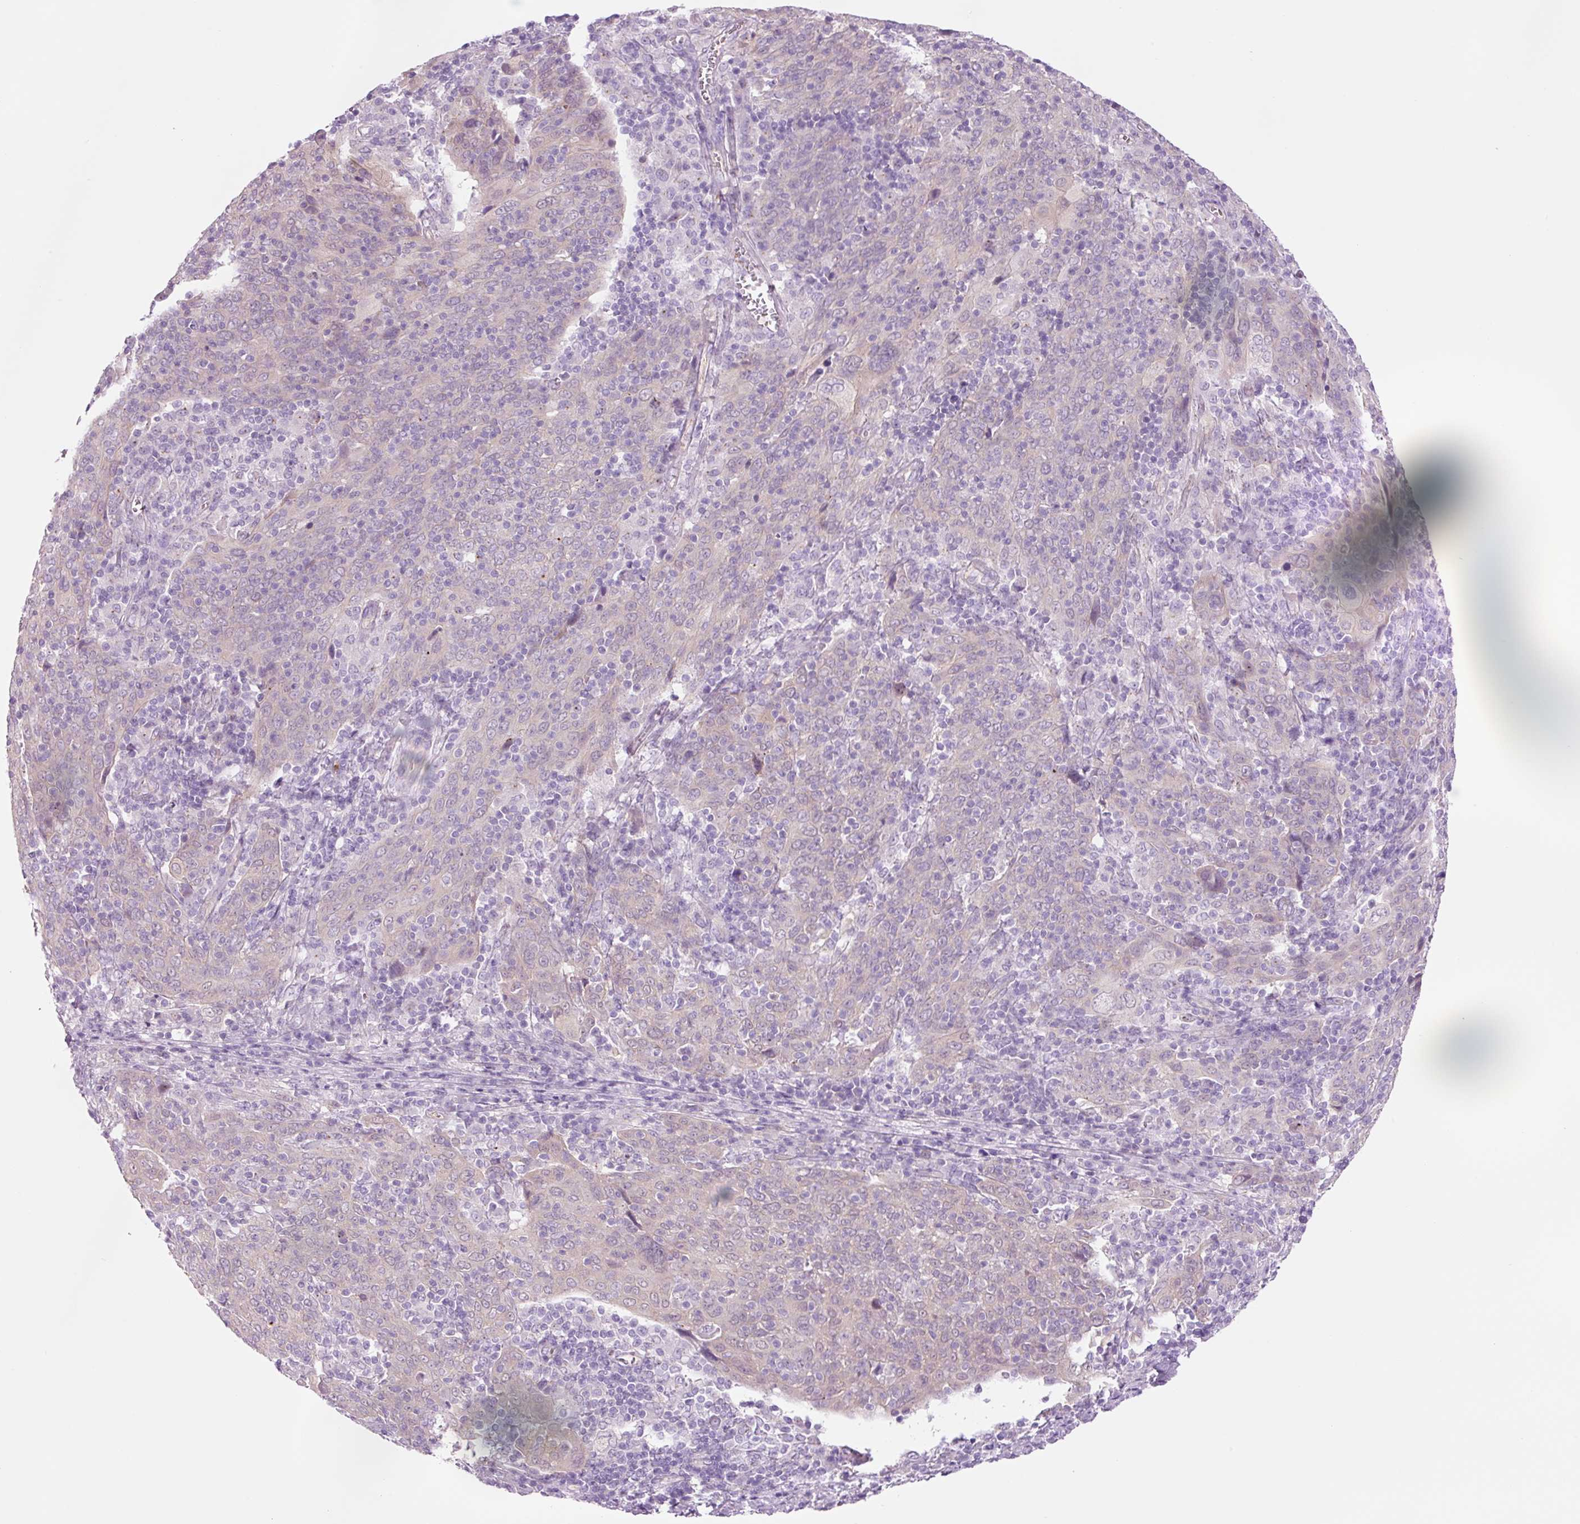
{"staining": {"intensity": "weak", "quantity": "25%-75%", "location": "cytoplasmic/membranous"}, "tissue": "cervical cancer", "cell_type": "Tumor cells", "image_type": "cancer", "snomed": [{"axis": "morphology", "description": "Squamous cell carcinoma, NOS"}, {"axis": "topography", "description": "Cervix"}], "caption": "A photomicrograph showing weak cytoplasmic/membranous positivity in about 25%-75% of tumor cells in squamous cell carcinoma (cervical), as visualized by brown immunohistochemical staining.", "gene": "HSPA4L", "patient": {"sex": "female", "age": 67}}